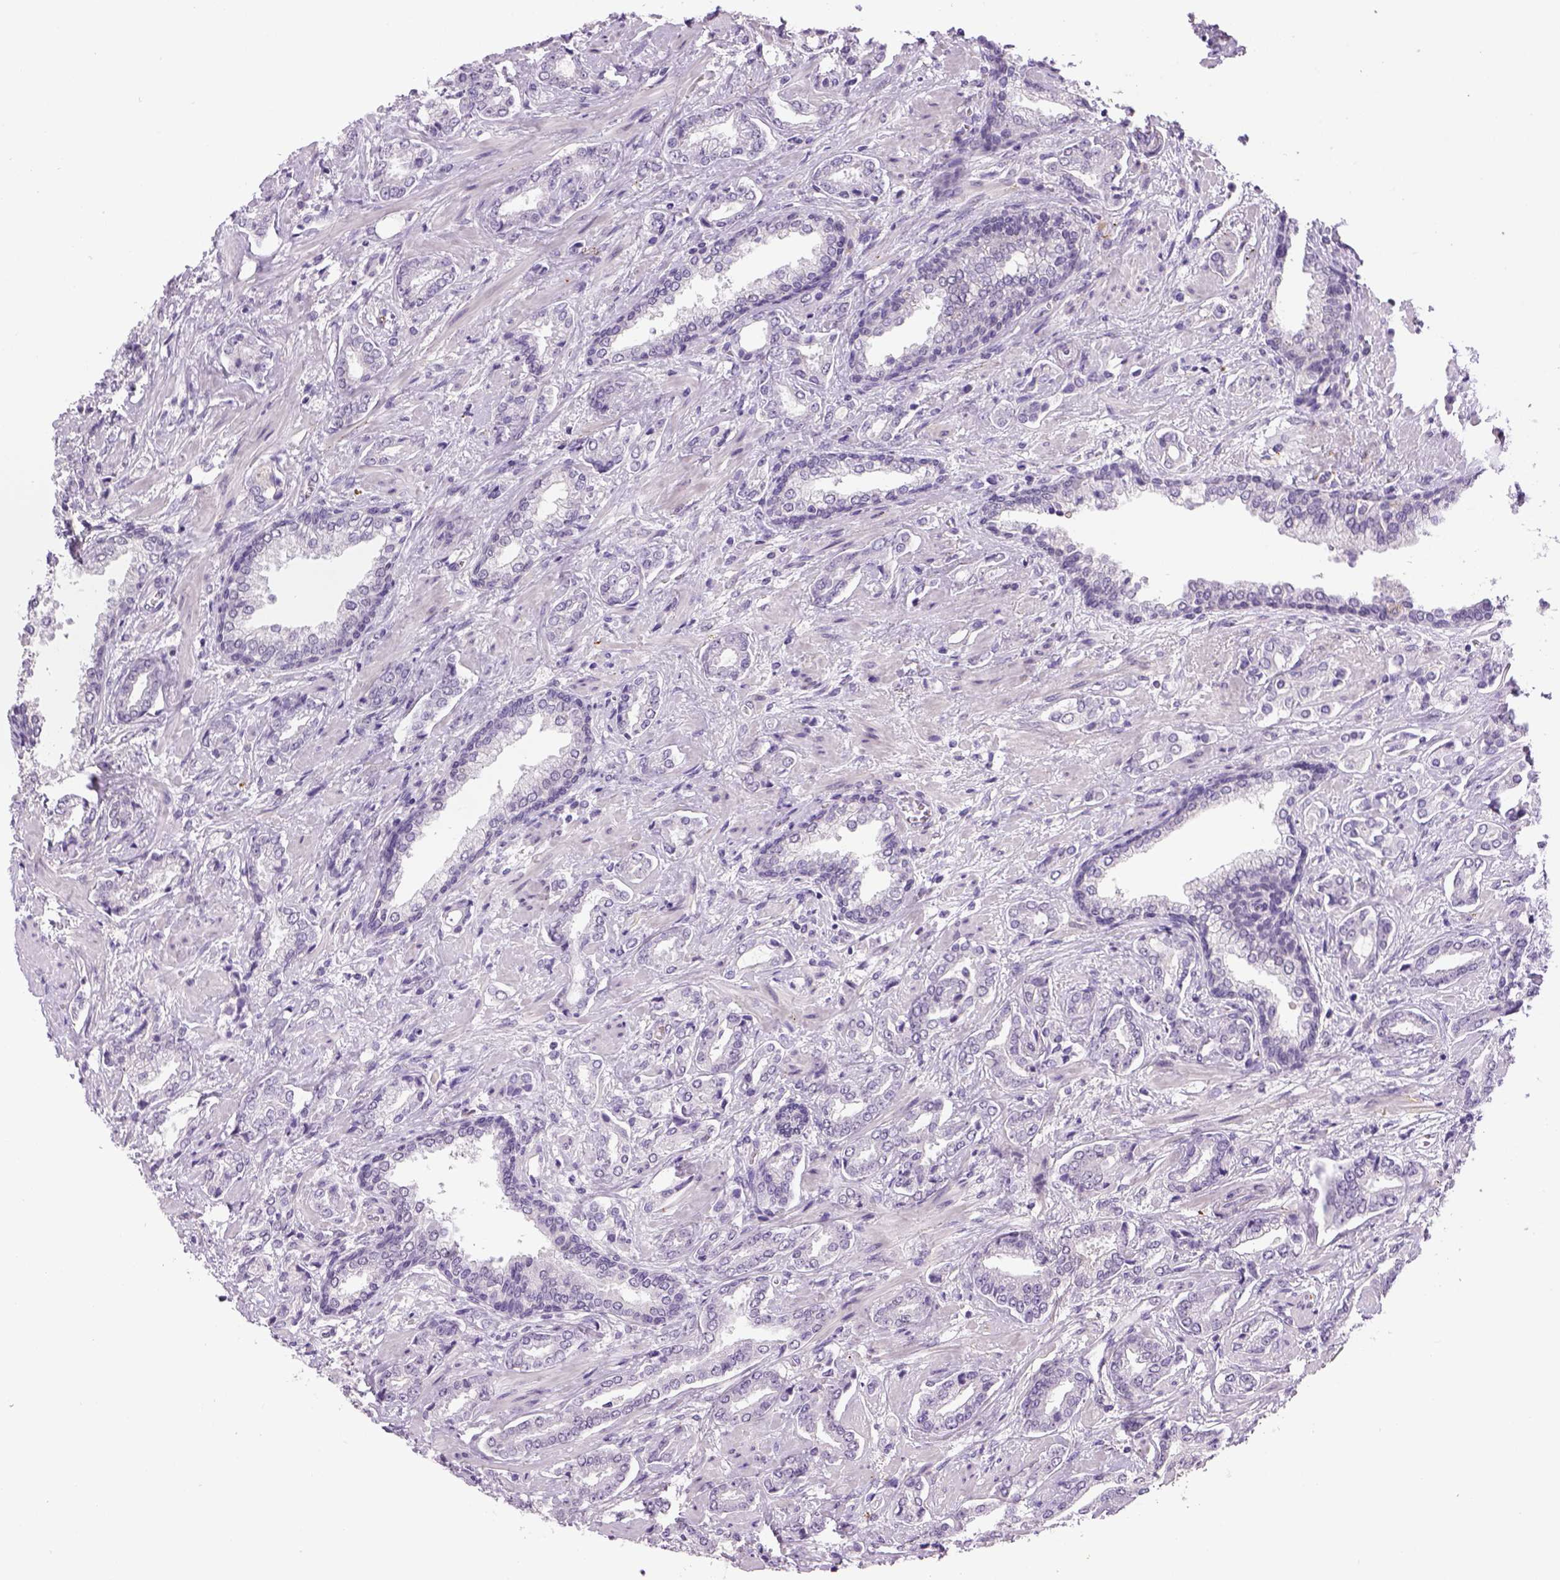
{"staining": {"intensity": "negative", "quantity": "none", "location": "none"}, "tissue": "prostate cancer", "cell_type": "Tumor cells", "image_type": "cancer", "snomed": [{"axis": "morphology", "description": "Adenocarcinoma, Low grade"}, {"axis": "topography", "description": "Prostate"}], "caption": "High magnification brightfield microscopy of prostate cancer (adenocarcinoma (low-grade)) stained with DAB (brown) and counterstained with hematoxylin (blue): tumor cells show no significant staining.", "gene": "DBH", "patient": {"sex": "male", "age": 61}}